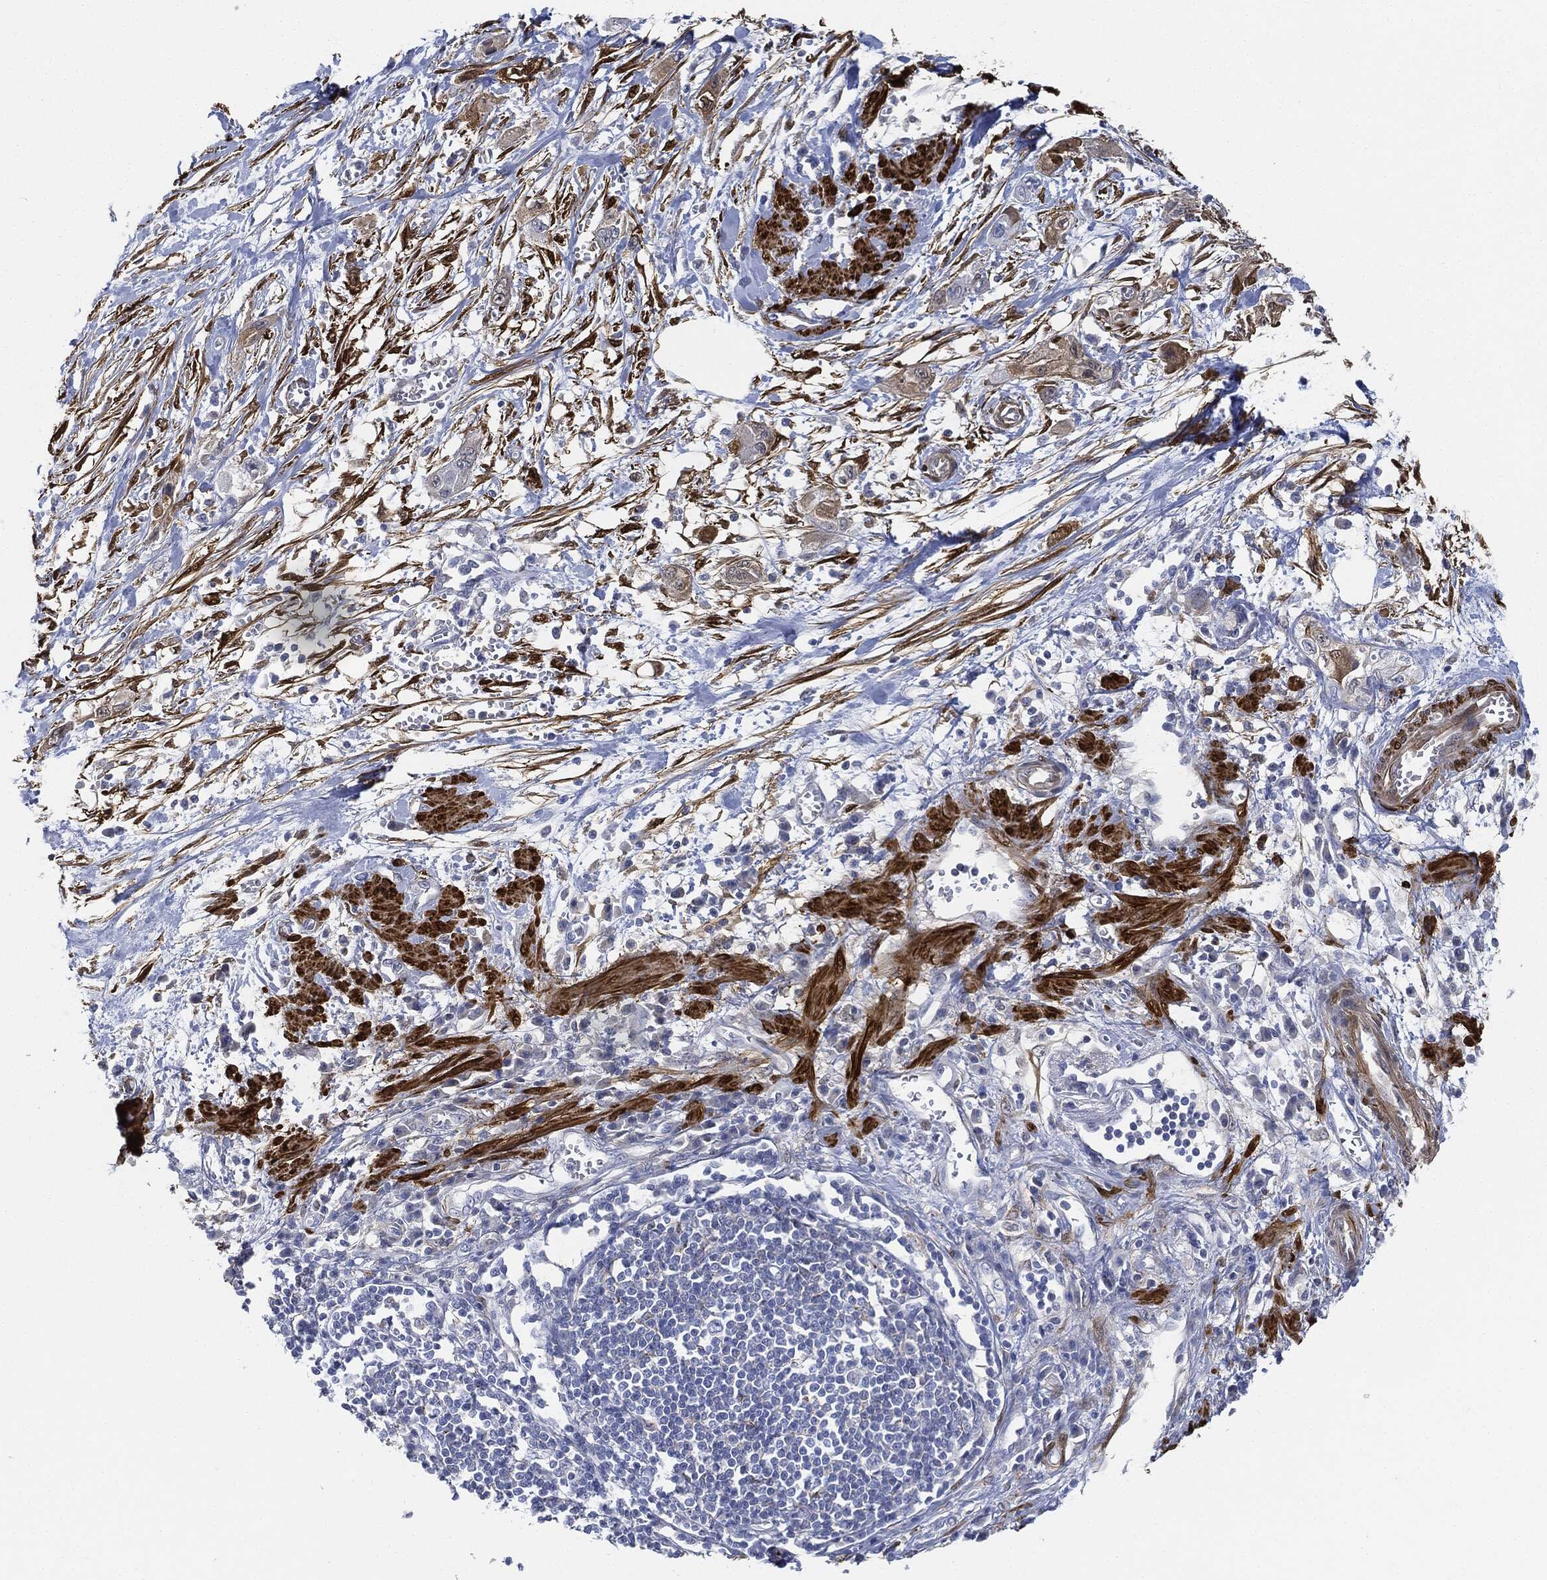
{"staining": {"intensity": "weak", "quantity": "25%-75%", "location": "cytoplasmic/membranous"}, "tissue": "pancreatic cancer", "cell_type": "Tumor cells", "image_type": "cancer", "snomed": [{"axis": "morphology", "description": "Adenocarcinoma, NOS"}, {"axis": "topography", "description": "Pancreas"}], "caption": "A low amount of weak cytoplasmic/membranous staining is identified in about 25%-75% of tumor cells in pancreatic cancer (adenocarcinoma) tissue.", "gene": "TAGLN", "patient": {"sex": "male", "age": 72}}